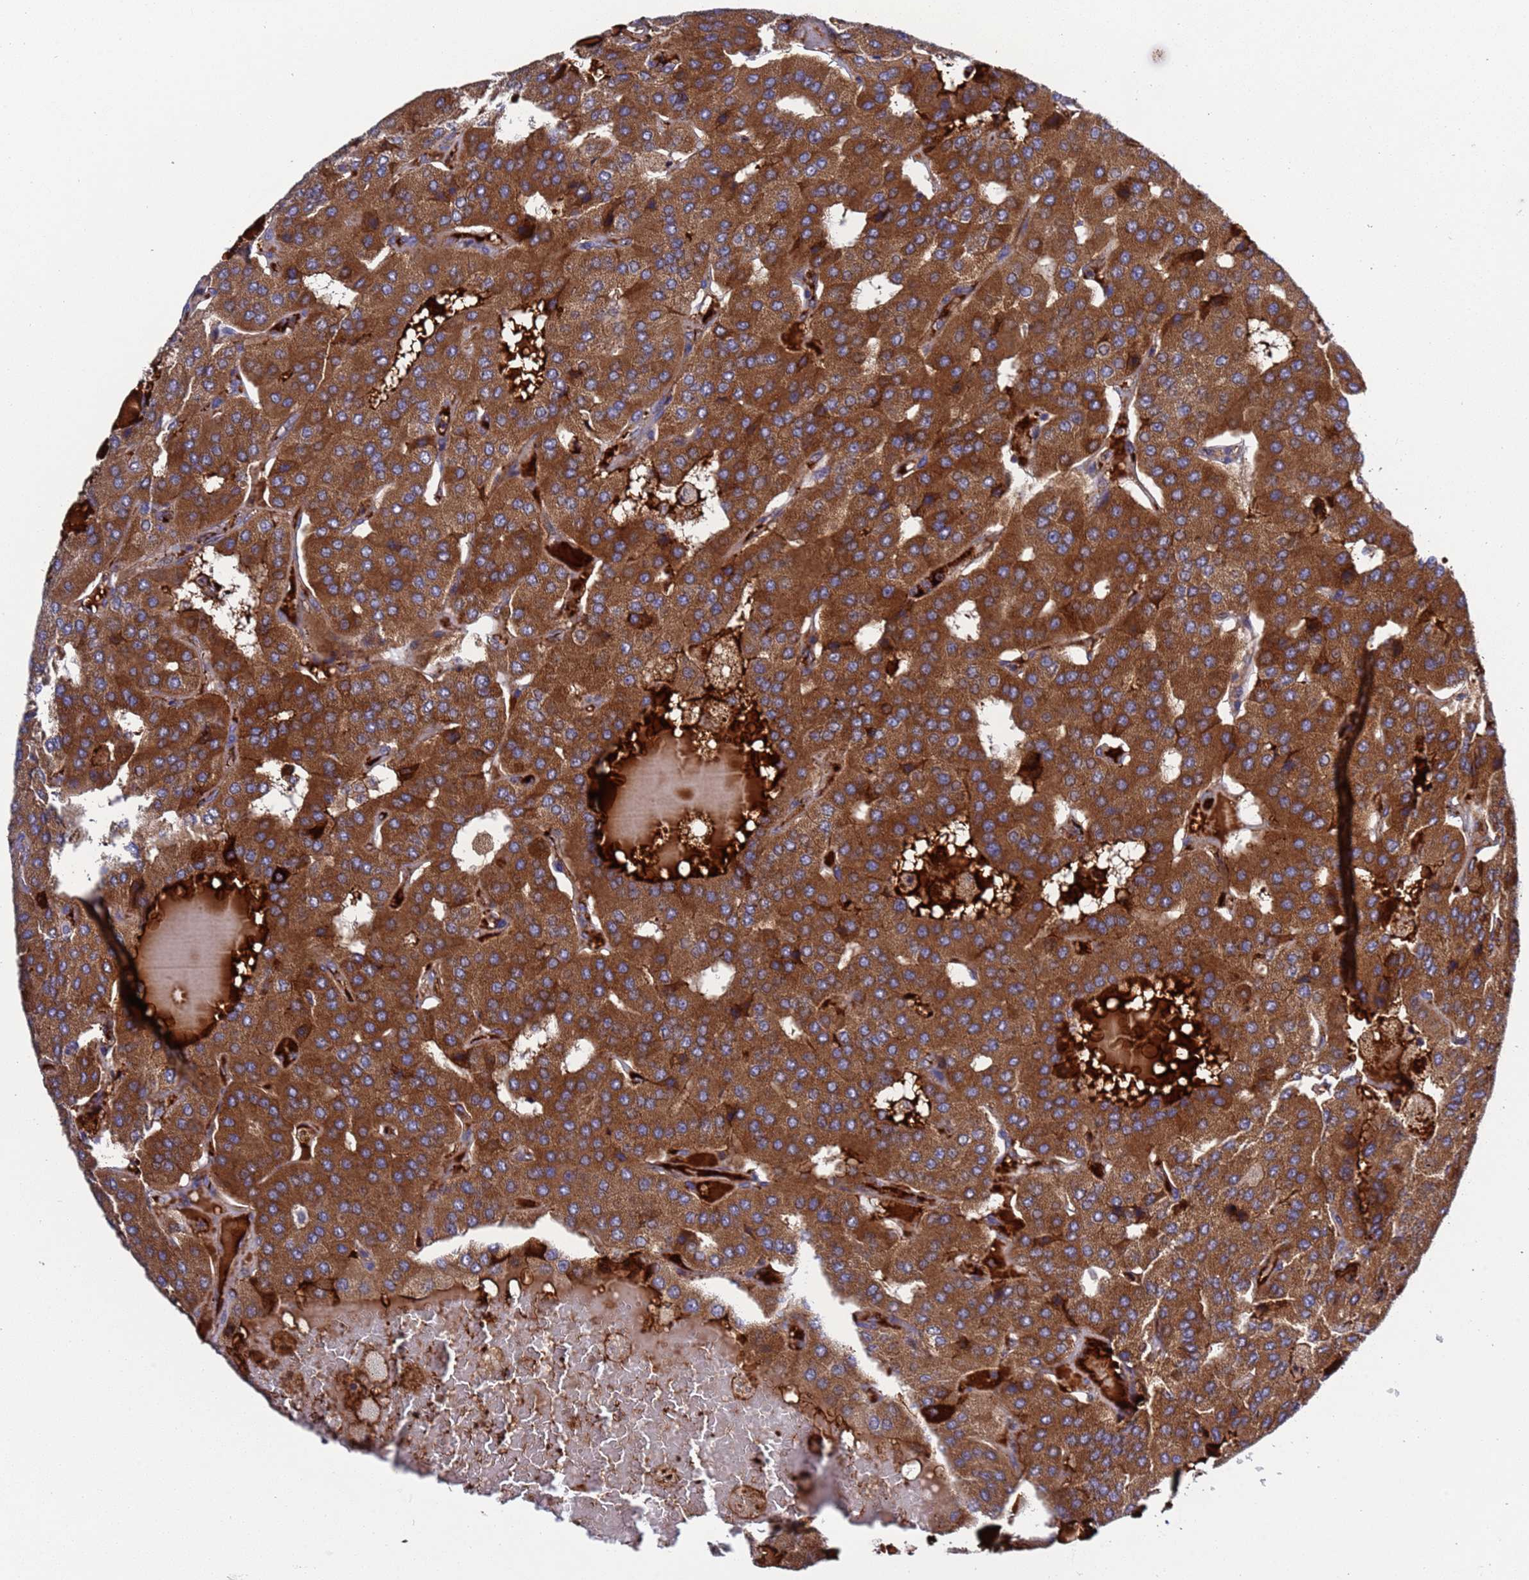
{"staining": {"intensity": "moderate", "quantity": ">75%", "location": "cytoplasmic/membranous"}, "tissue": "parathyroid gland", "cell_type": "Glandular cells", "image_type": "normal", "snomed": [{"axis": "morphology", "description": "Normal tissue, NOS"}, {"axis": "morphology", "description": "Adenoma, NOS"}, {"axis": "topography", "description": "Parathyroid gland"}], "caption": "Parathyroid gland stained with a protein marker demonstrates moderate staining in glandular cells.", "gene": "PARP16", "patient": {"sex": "female", "age": 86}}